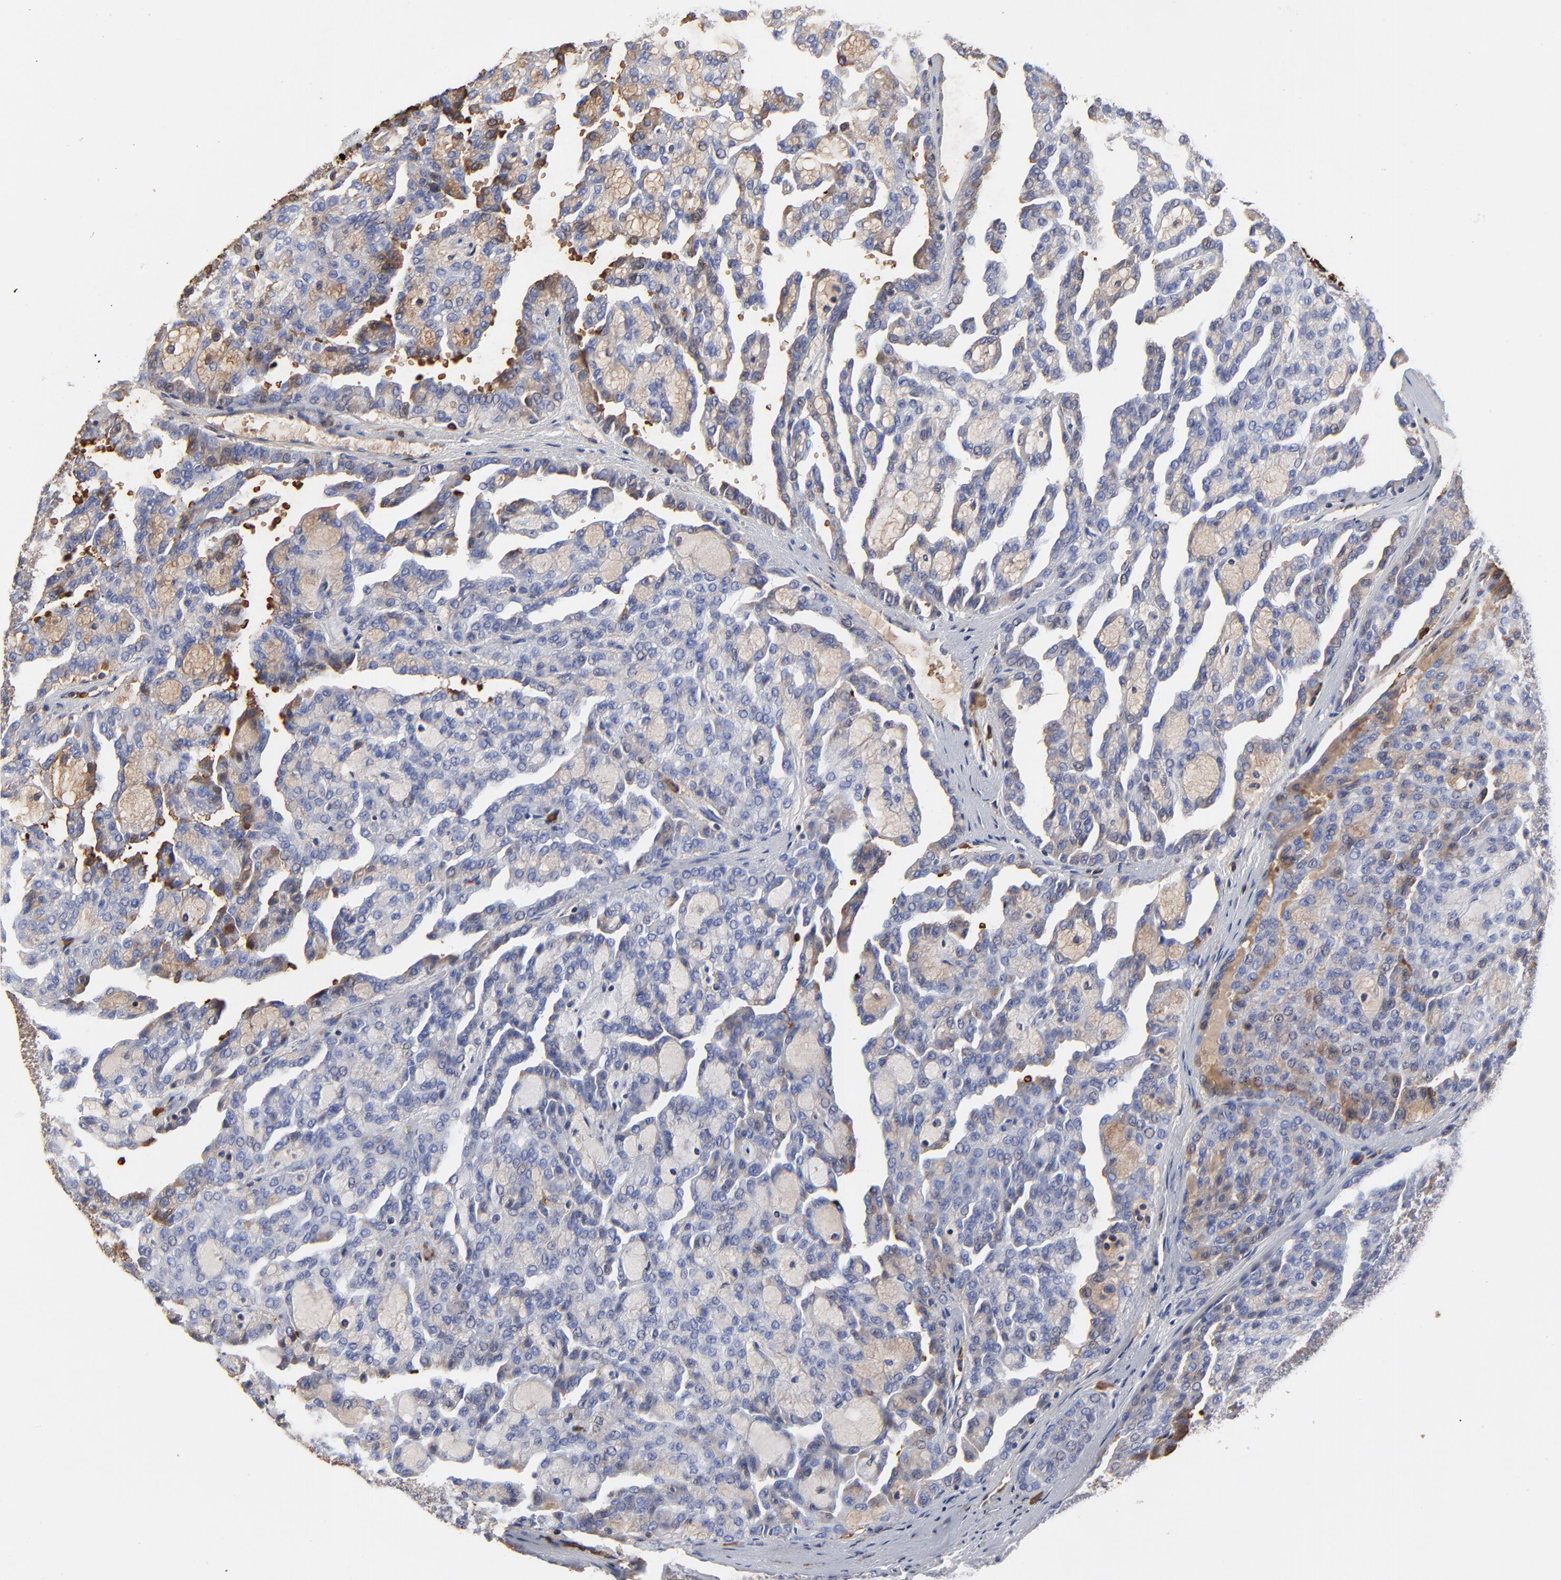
{"staining": {"intensity": "negative", "quantity": "none", "location": "none"}, "tissue": "renal cancer", "cell_type": "Tumor cells", "image_type": "cancer", "snomed": [{"axis": "morphology", "description": "Adenocarcinoma, NOS"}, {"axis": "topography", "description": "Kidney"}], "caption": "Renal cancer (adenocarcinoma) was stained to show a protein in brown. There is no significant expression in tumor cells.", "gene": "PAG1", "patient": {"sex": "male", "age": 63}}